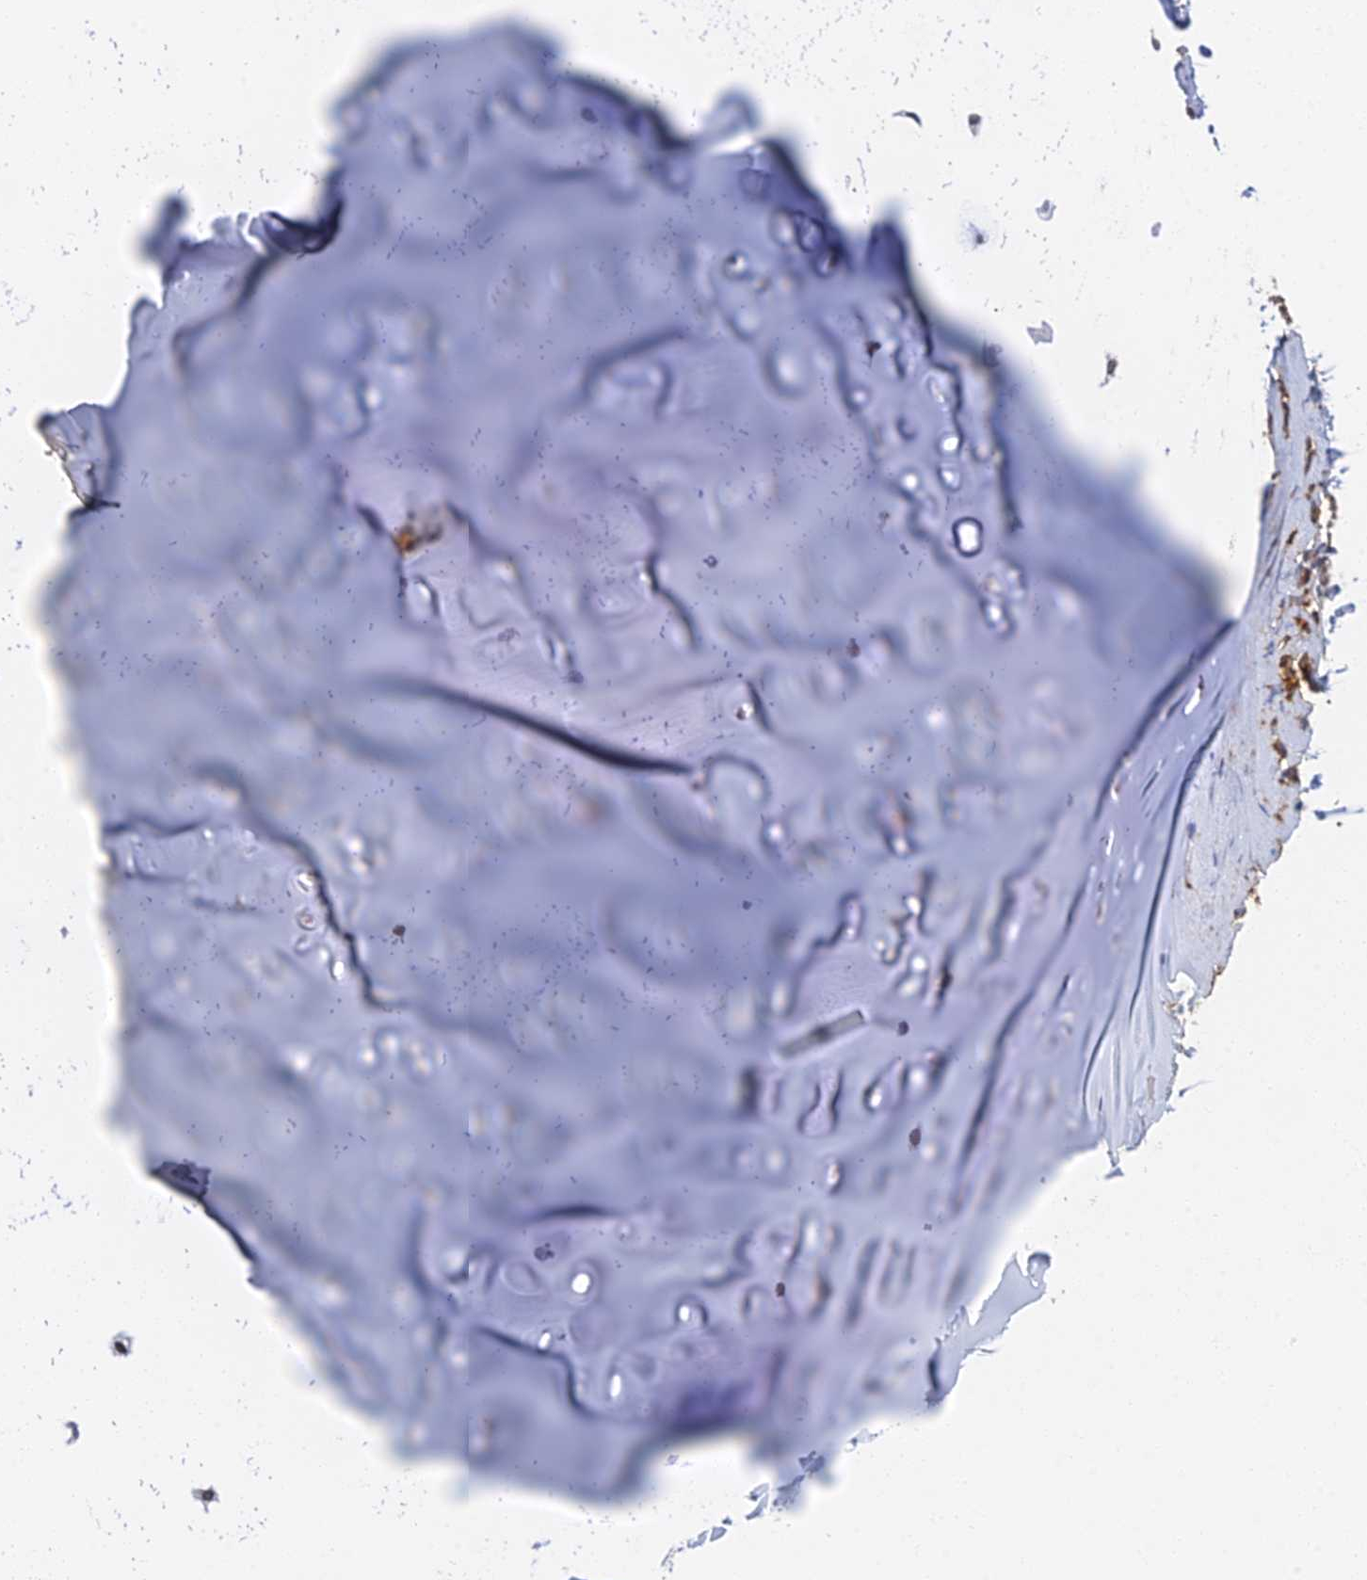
{"staining": {"intensity": "moderate", "quantity": ">75%", "location": "nuclear"}, "tissue": "adipose tissue", "cell_type": "Adipocytes", "image_type": "normal", "snomed": [{"axis": "morphology", "description": "Normal tissue, NOS"}, {"axis": "morphology", "description": "Basal cell carcinoma"}, {"axis": "topography", "description": "Cartilage tissue"}, {"axis": "topography", "description": "Nasopharynx"}, {"axis": "topography", "description": "Oral tissue"}], "caption": "This is an image of immunohistochemistry (IHC) staining of normal adipose tissue, which shows moderate expression in the nuclear of adipocytes.", "gene": "GPATCH1", "patient": {"sex": "female", "age": 77}}